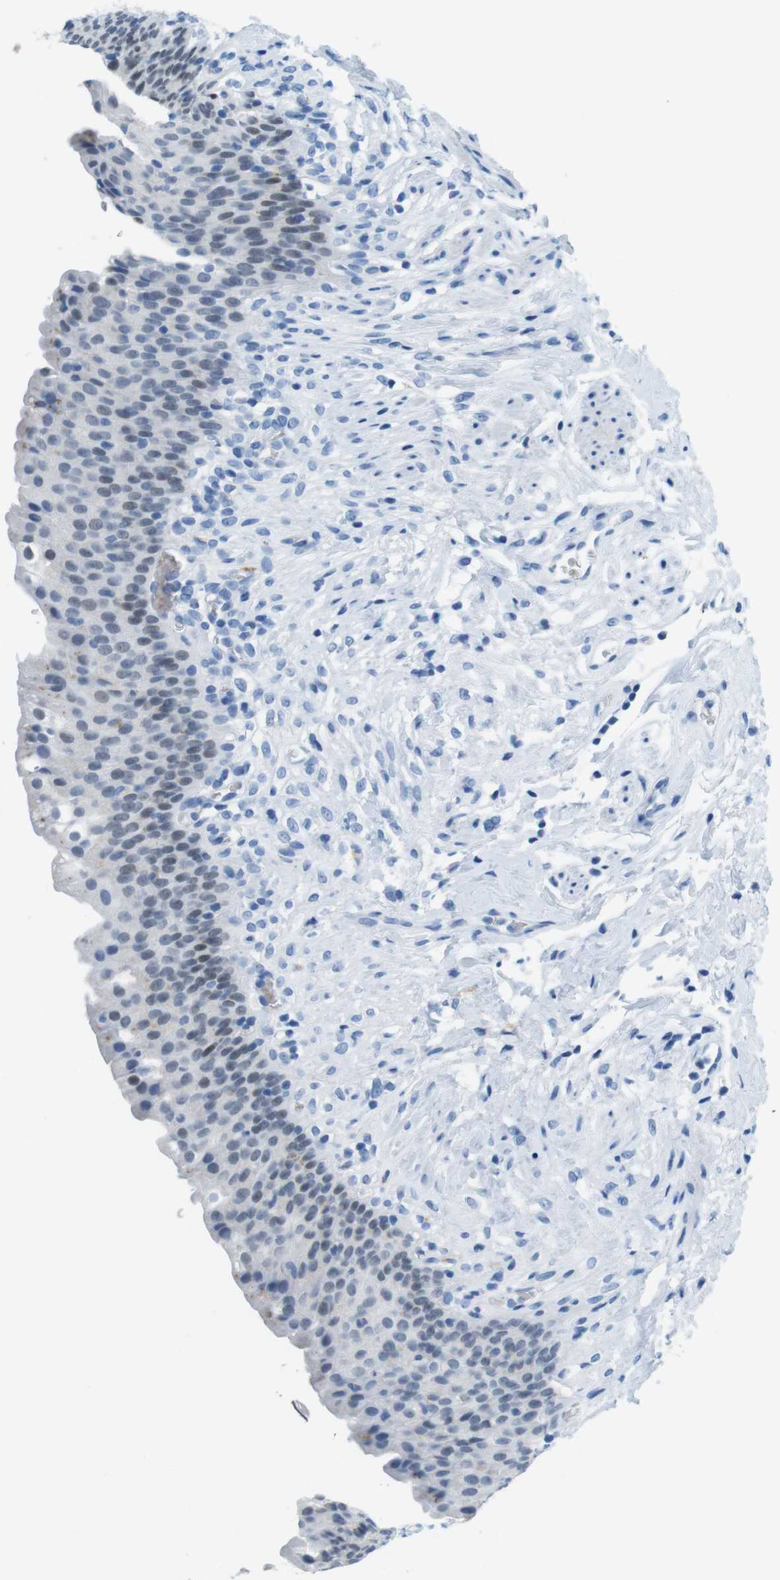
{"staining": {"intensity": "negative", "quantity": "none", "location": "none"}, "tissue": "urinary bladder", "cell_type": "Urothelial cells", "image_type": "normal", "snomed": [{"axis": "morphology", "description": "Normal tissue, NOS"}, {"axis": "topography", "description": "Urinary bladder"}], "caption": "Immunohistochemistry (IHC) of benign human urinary bladder shows no positivity in urothelial cells.", "gene": "TFAP2C", "patient": {"sex": "female", "age": 79}}